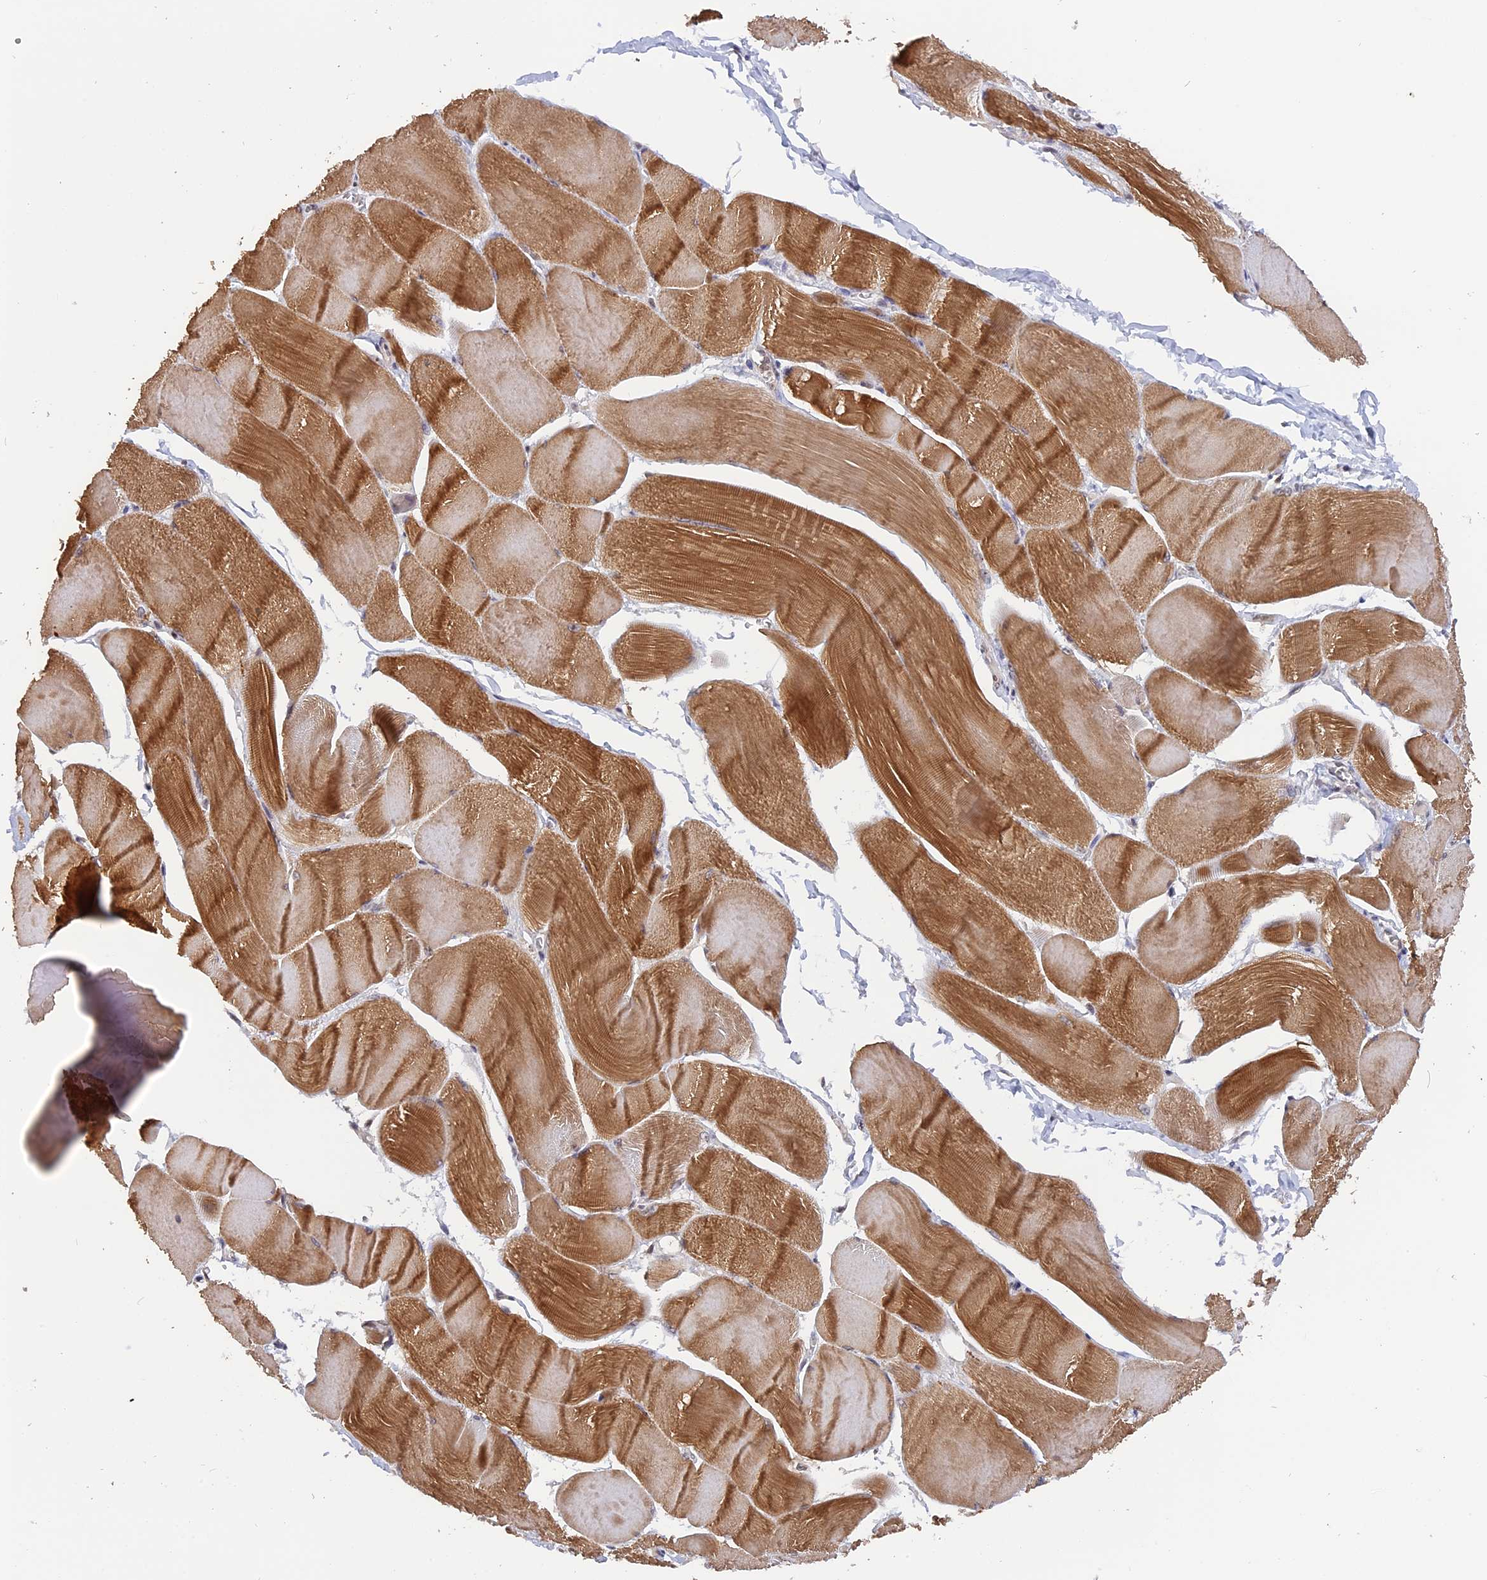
{"staining": {"intensity": "strong", "quantity": ">75%", "location": "cytoplasmic/membranous"}, "tissue": "skeletal muscle", "cell_type": "Myocytes", "image_type": "normal", "snomed": [{"axis": "morphology", "description": "Normal tissue, NOS"}, {"axis": "morphology", "description": "Basal cell carcinoma"}, {"axis": "topography", "description": "Skeletal muscle"}], "caption": "This is a micrograph of immunohistochemistry staining of benign skeletal muscle, which shows strong expression in the cytoplasmic/membranous of myocytes.", "gene": "RFC5", "patient": {"sex": "female", "age": 64}}